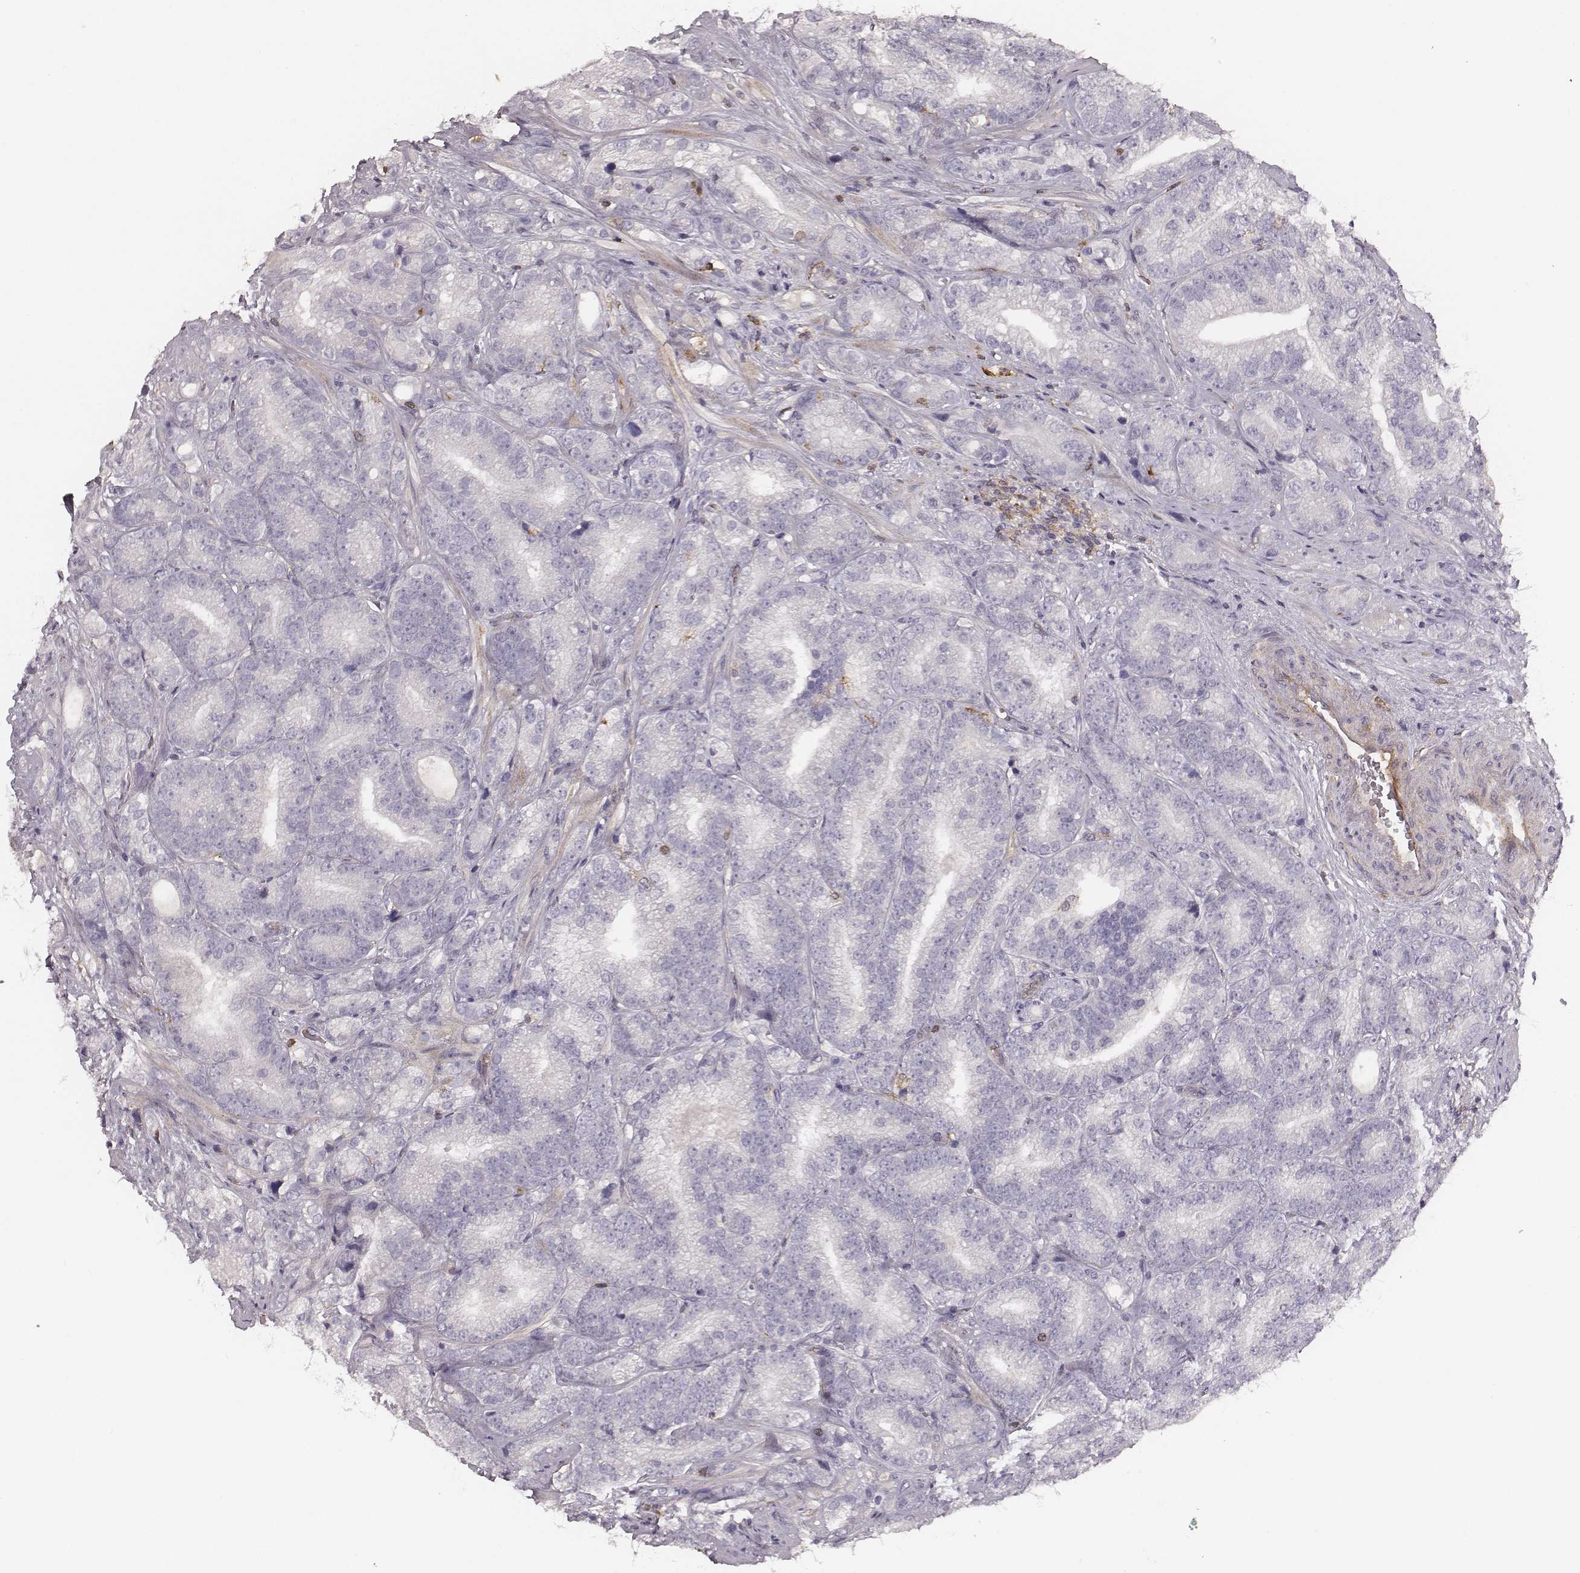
{"staining": {"intensity": "negative", "quantity": "none", "location": "none"}, "tissue": "prostate cancer", "cell_type": "Tumor cells", "image_type": "cancer", "snomed": [{"axis": "morphology", "description": "Adenocarcinoma, NOS"}, {"axis": "topography", "description": "Prostate"}], "caption": "Immunohistochemistry (IHC) of prostate cancer (adenocarcinoma) displays no expression in tumor cells. (DAB immunohistochemistry (IHC) with hematoxylin counter stain).", "gene": "ZYX", "patient": {"sex": "male", "age": 63}}